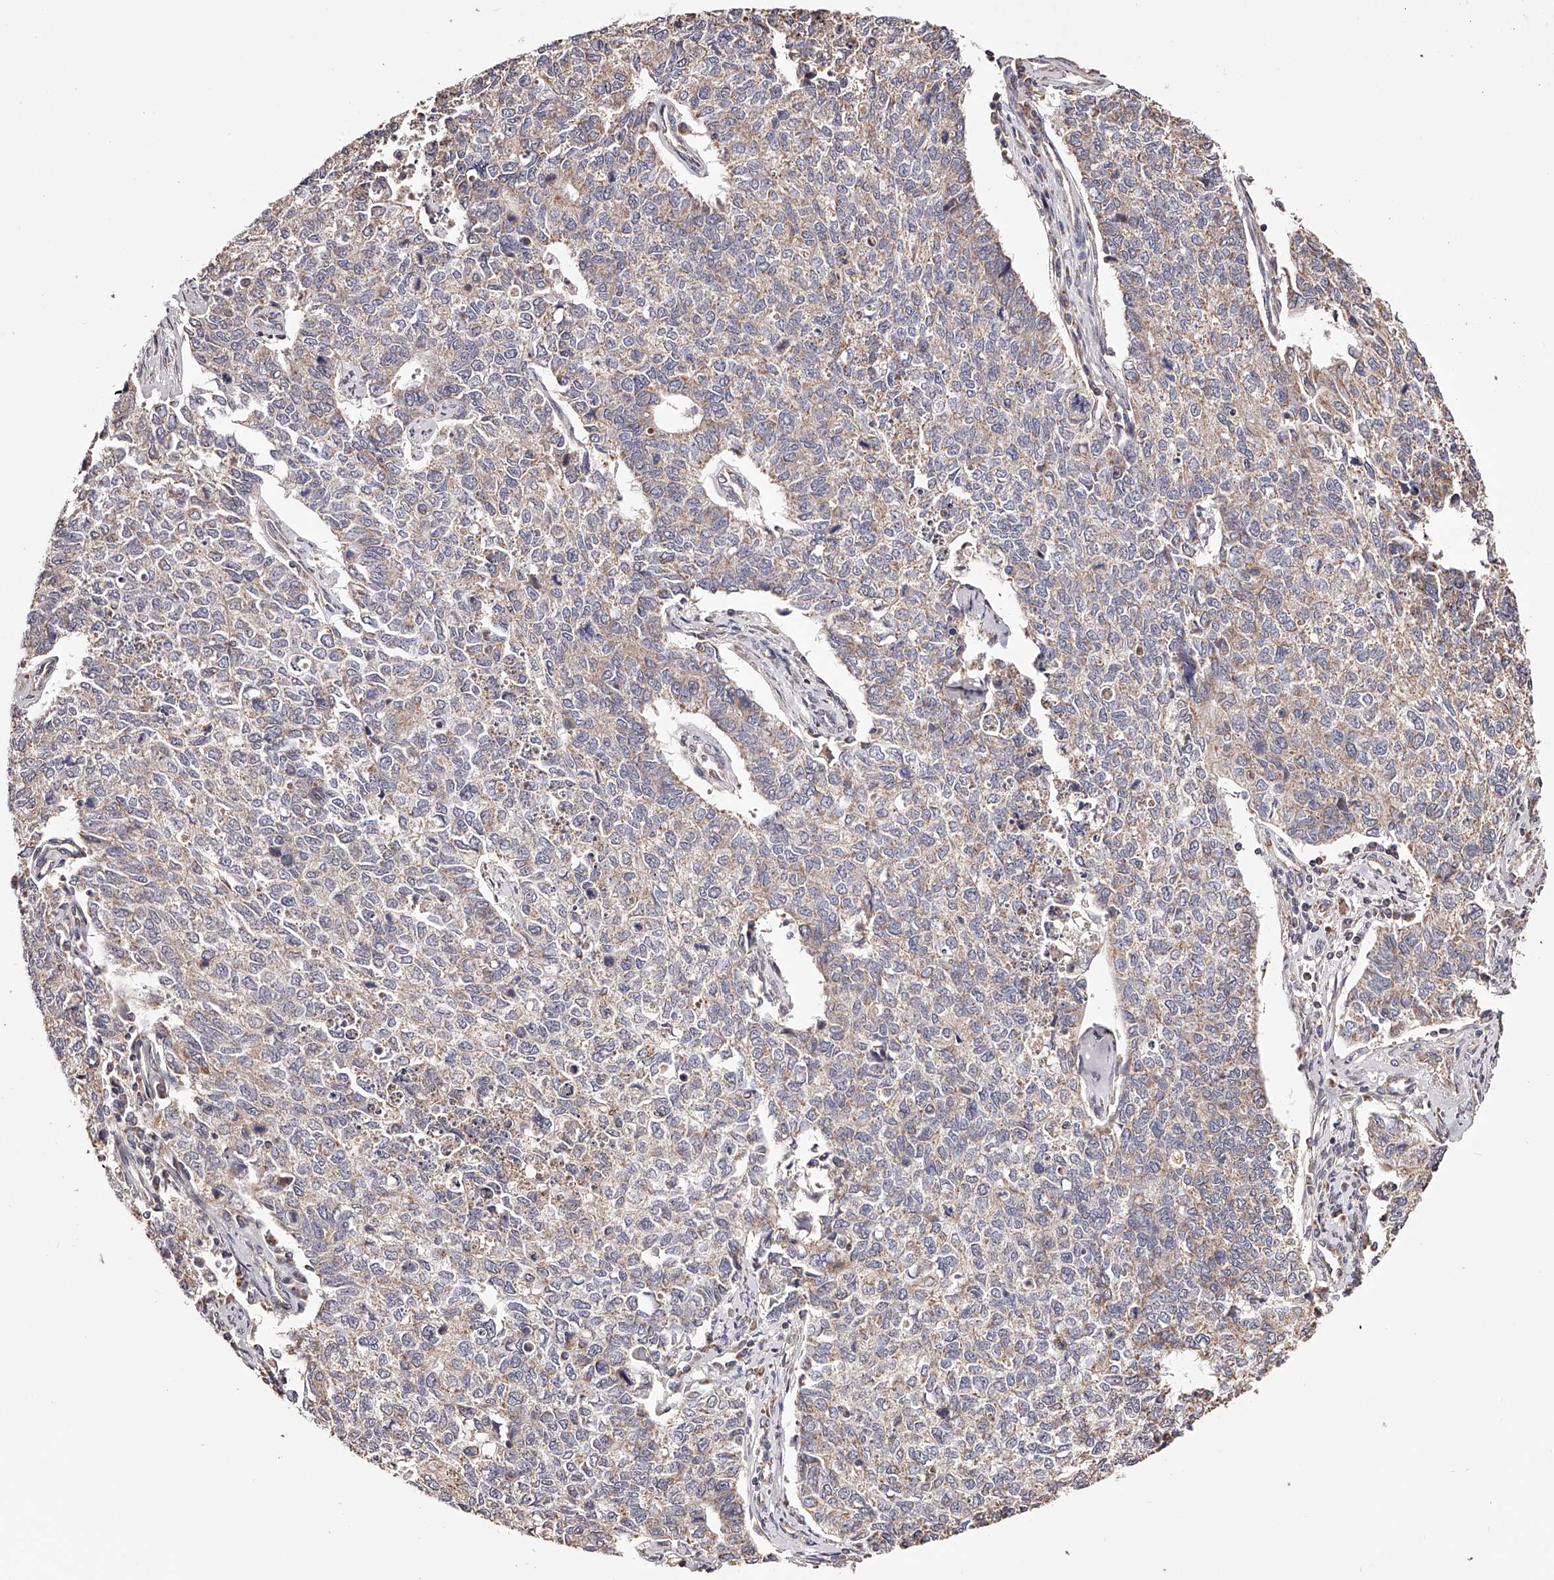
{"staining": {"intensity": "weak", "quantity": "<25%", "location": "cytoplasmic/membranous"}, "tissue": "cervical cancer", "cell_type": "Tumor cells", "image_type": "cancer", "snomed": [{"axis": "morphology", "description": "Squamous cell carcinoma, NOS"}, {"axis": "topography", "description": "Cervix"}], "caption": "Tumor cells are negative for brown protein staining in cervical cancer.", "gene": "USP21", "patient": {"sex": "female", "age": 63}}